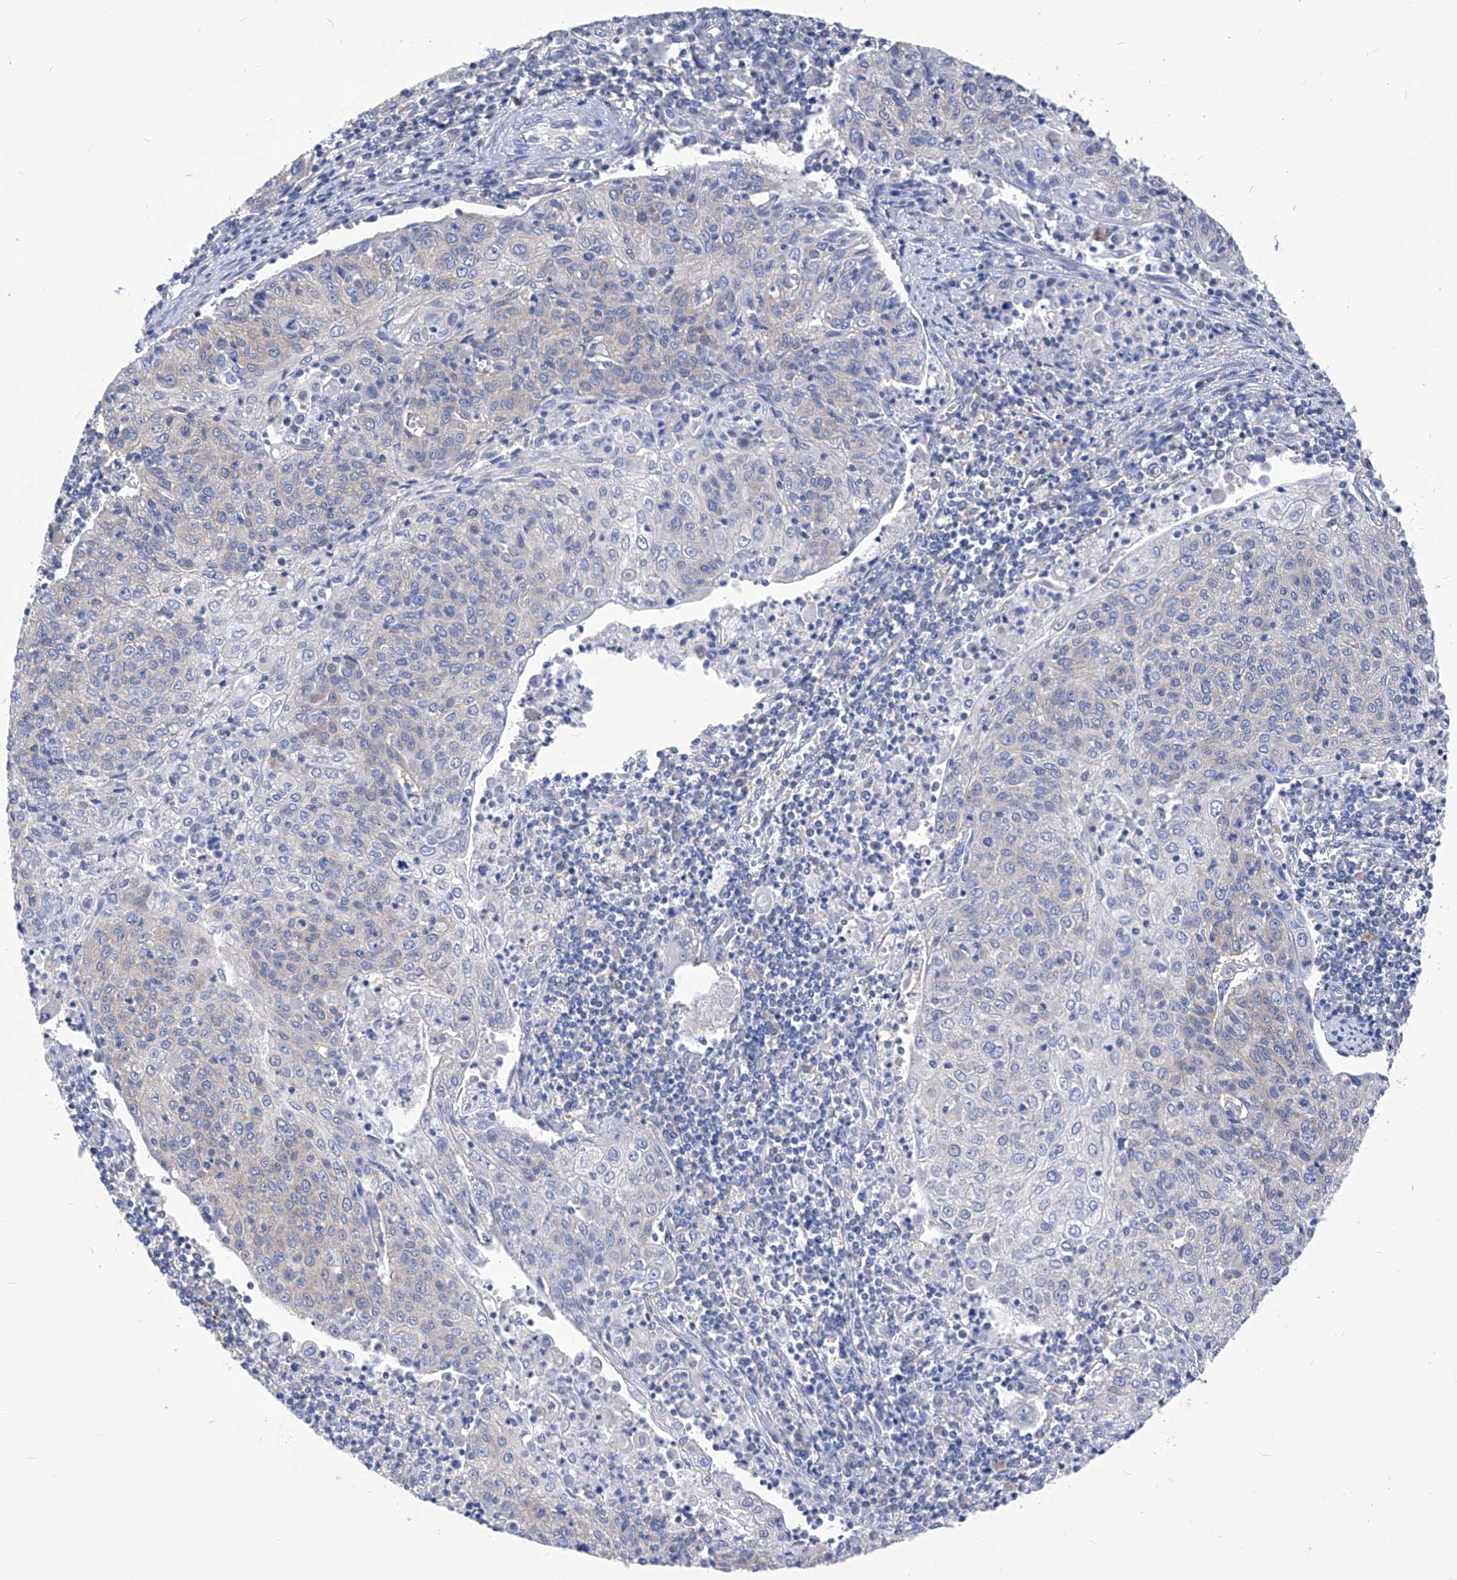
{"staining": {"intensity": "negative", "quantity": "none", "location": "none"}, "tissue": "cervical cancer", "cell_type": "Tumor cells", "image_type": "cancer", "snomed": [{"axis": "morphology", "description": "Squamous cell carcinoma, NOS"}, {"axis": "topography", "description": "Cervix"}], "caption": "The image demonstrates no significant positivity in tumor cells of cervical cancer (squamous cell carcinoma). (DAB (3,3'-diaminobenzidine) IHC, high magnification).", "gene": "XPNPEP1", "patient": {"sex": "female", "age": 48}}